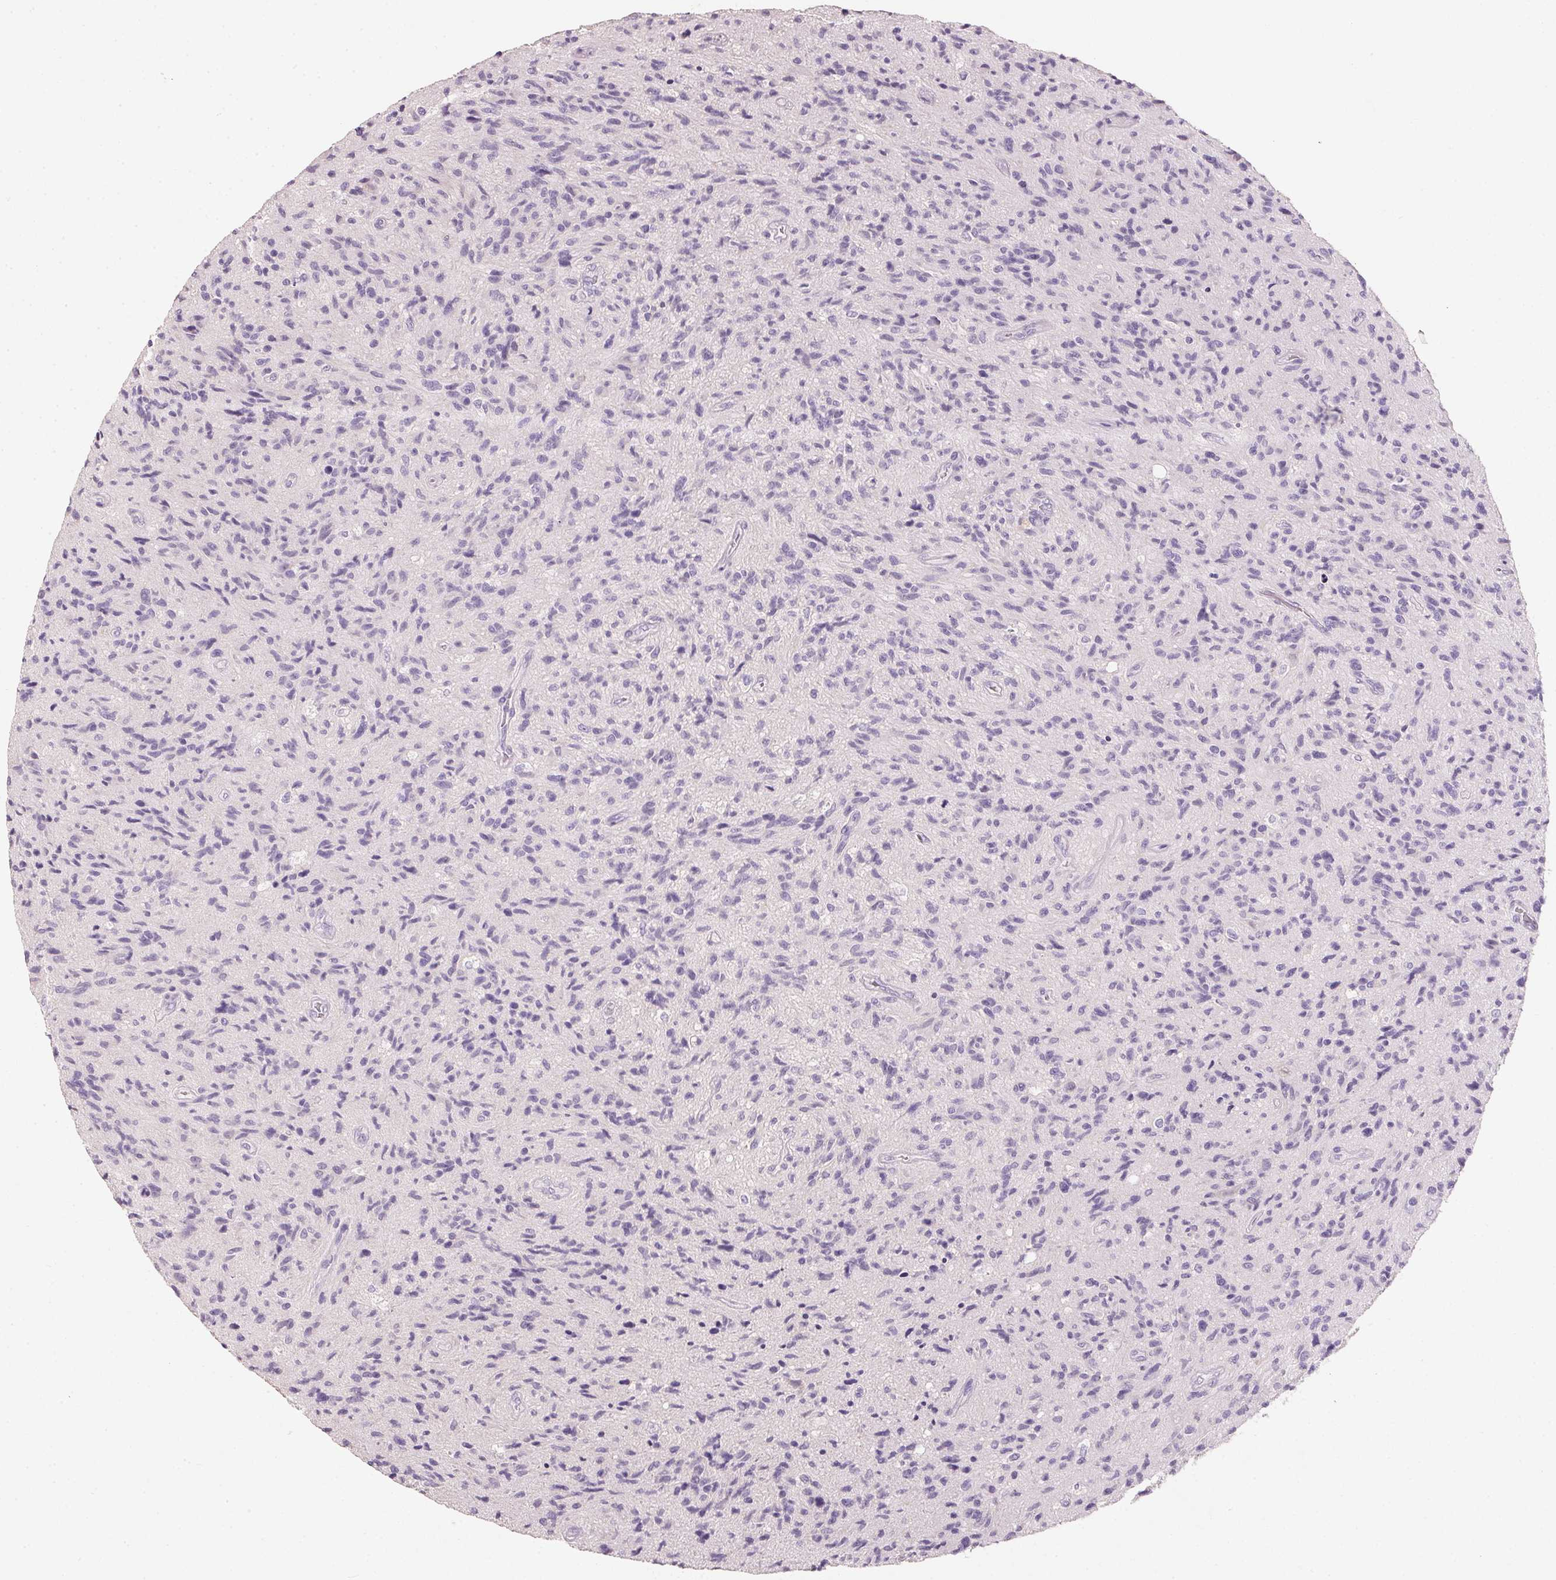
{"staining": {"intensity": "negative", "quantity": "none", "location": "none"}, "tissue": "glioma", "cell_type": "Tumor cells", "image_type": "cancer", "snomed": [{"axis": "morphology", "description": "Glioma, malignant, High grade"}, {"axis": "topography", "description": "Brain"}], "caption": "Glioma was stained to show a protein in brown. There is no significant staining in tumor cells.", "gene": "HSD17B1", "patient": {"sex": "male", "age": 54}}